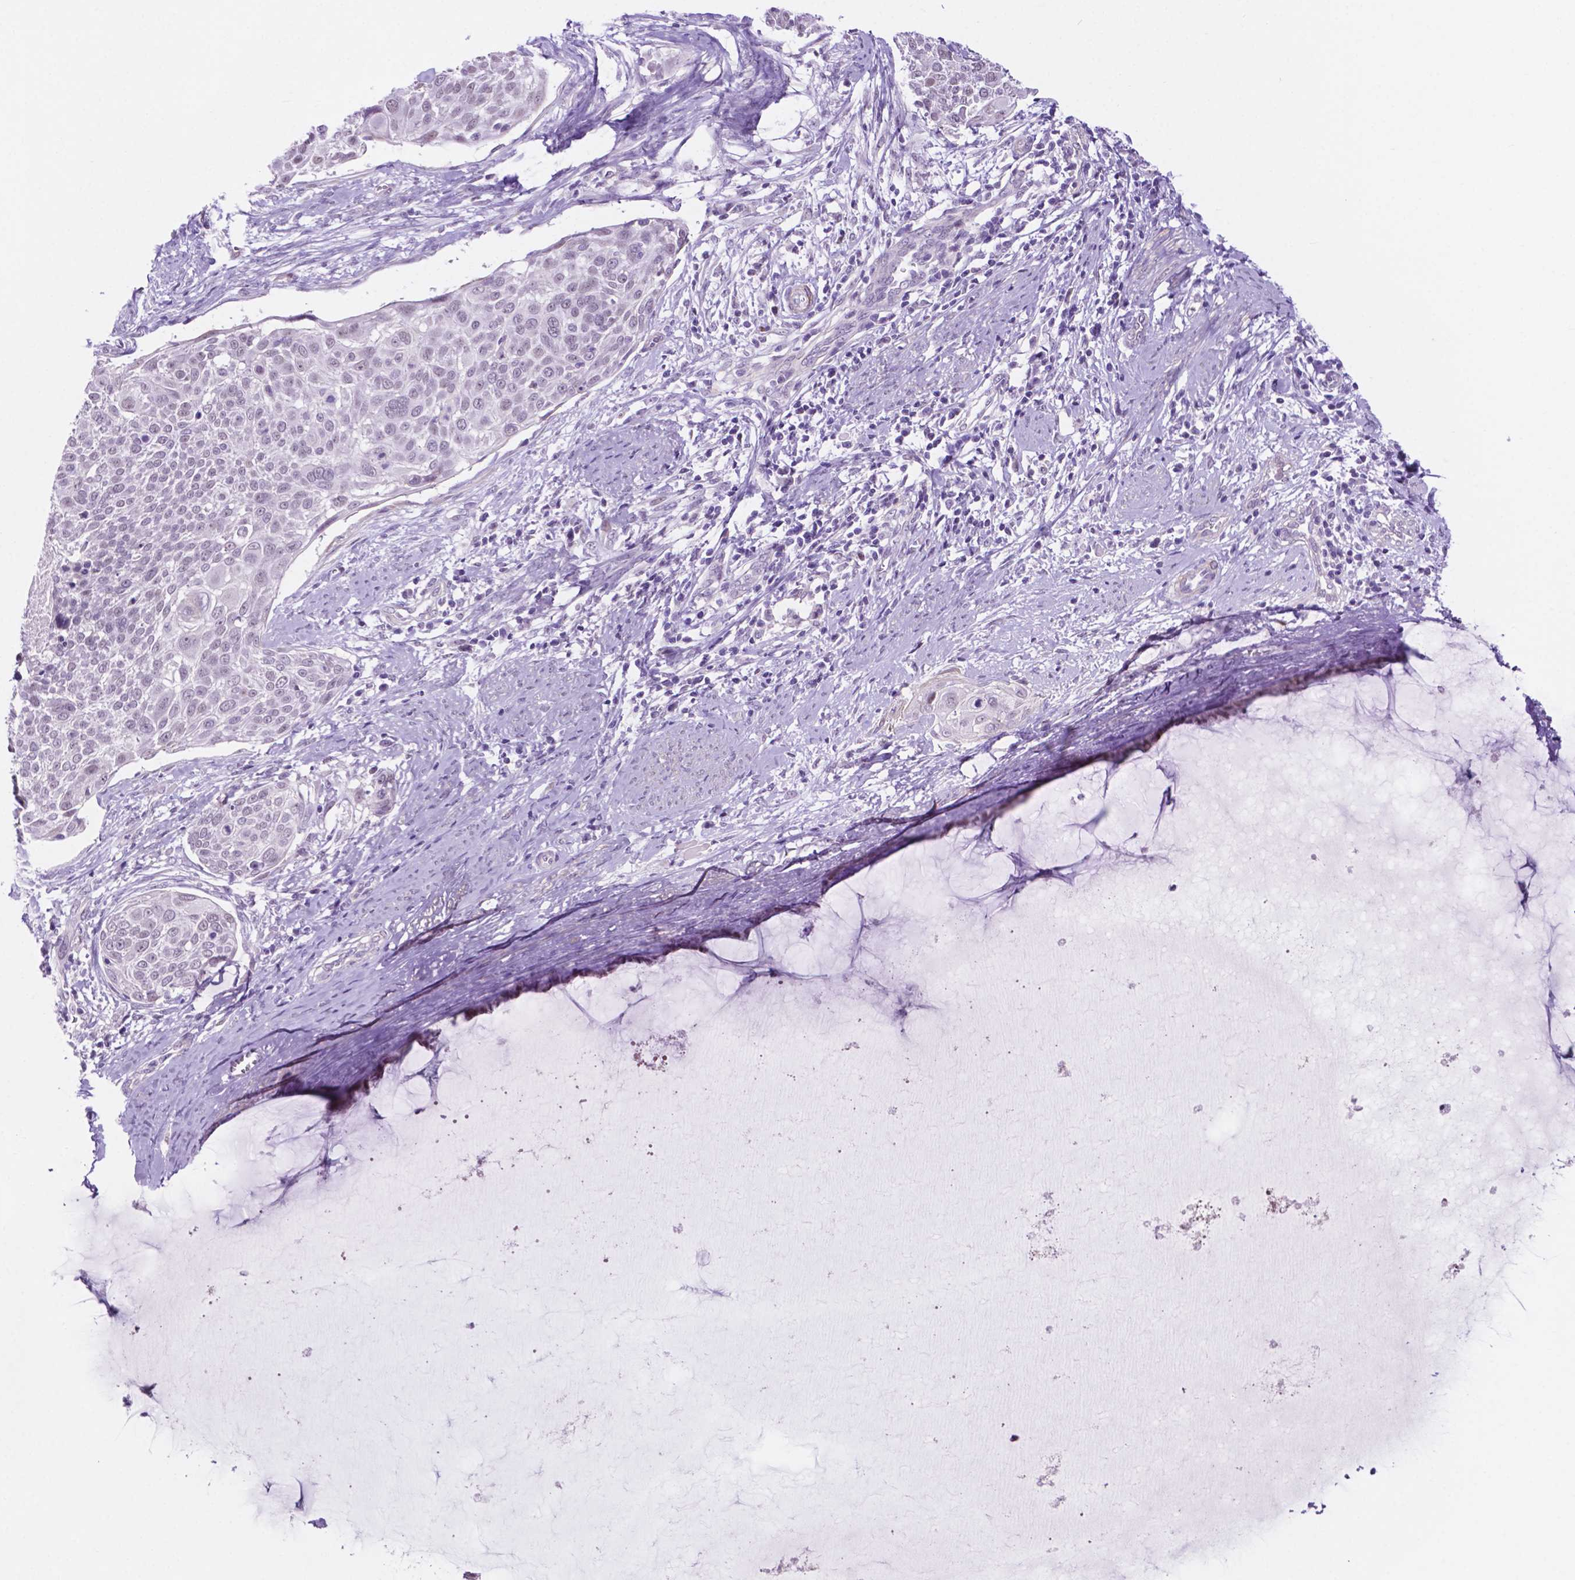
{"staining": {"intensity": "negative", "quantity": "none", "location": "none"}, "tissue": "cervical cancer", "cell_type": "Tumor cells", "image_type": "cancer", "snomed": [{"axis": "morphology", "description": "Squamous cell carcinoma, NOS"}, {"axis": "topography", "description": "Cervix"}], "caption": "Tumor cells are negative for brown protein staining in squamous cell carcinoma (cervical).", "gene": "ACY3", "patient": {"sex": "female", "age": 39}}